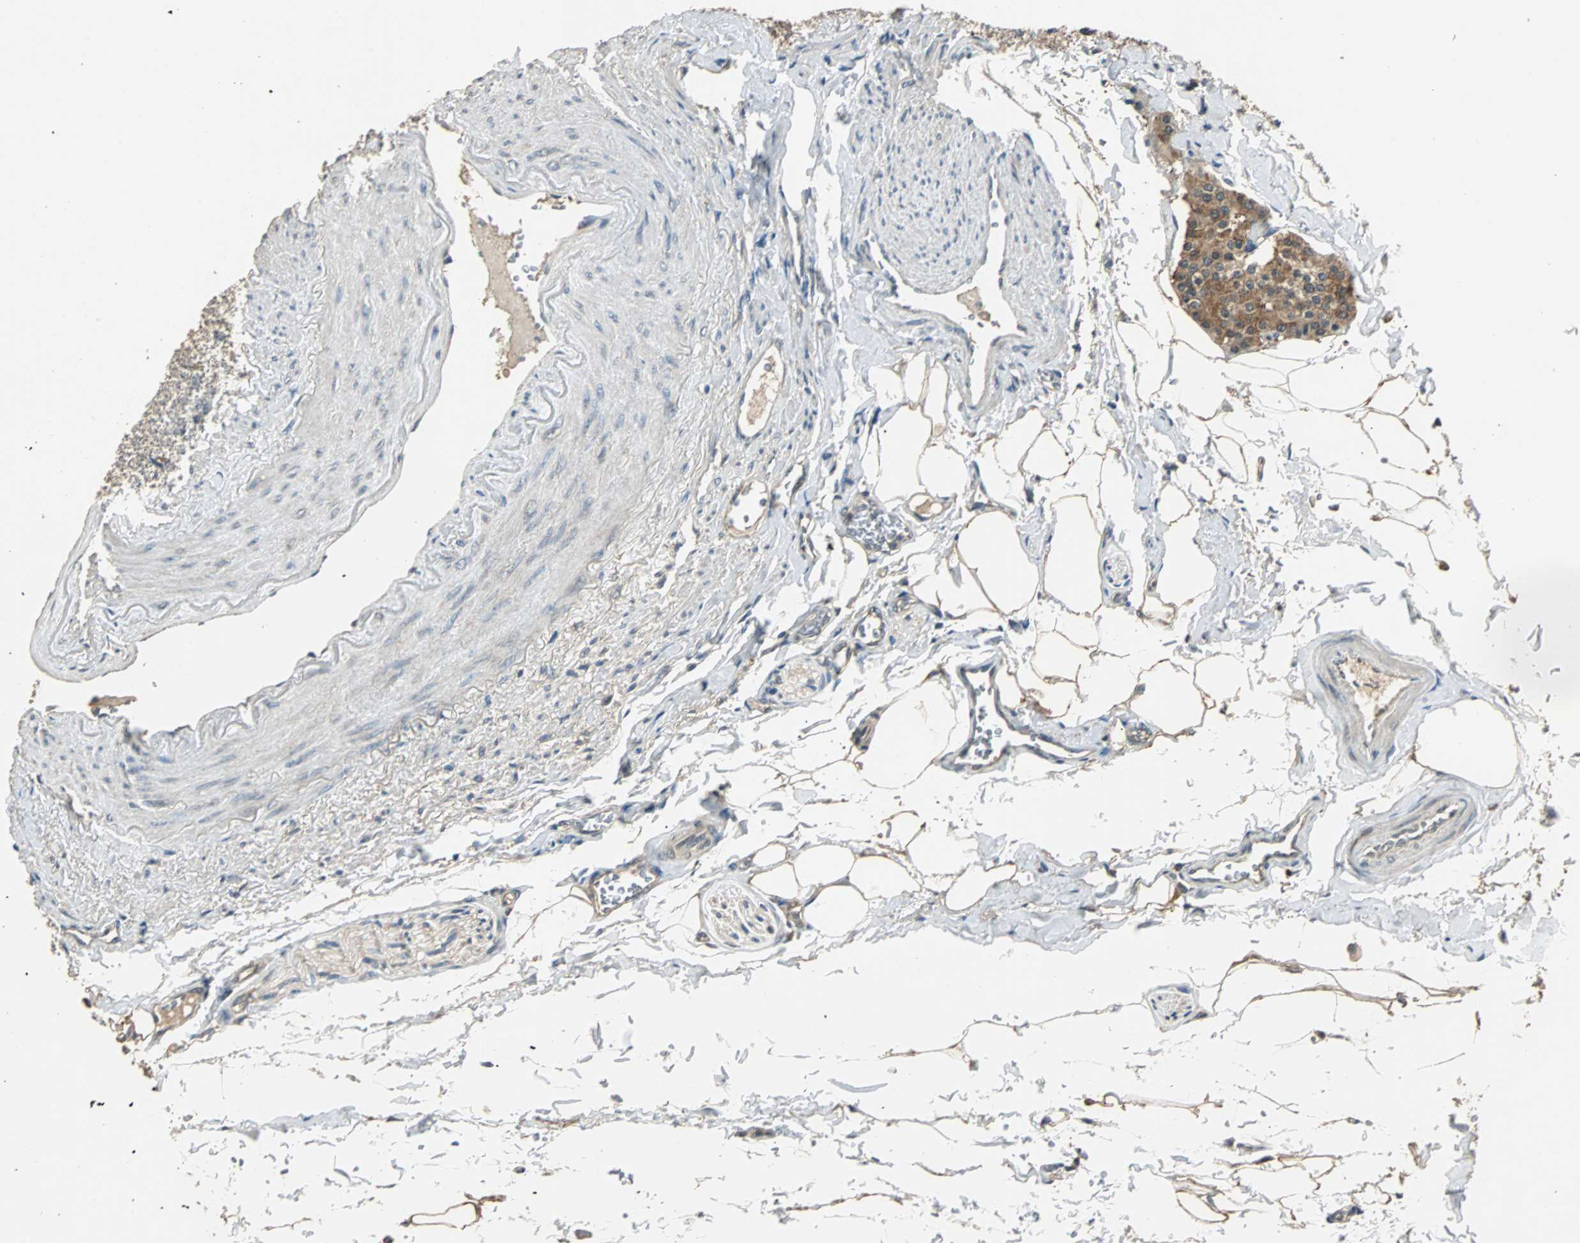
{"staining": {"intensity": "strong", "quantity": ">75%", "location": "cytoplasmic/membranous"}, "tissue": "carcinoid", "cell_type": "Tumor cells", "image_type": "cancer", "snomed": [{"axis": "morphology", "description": "Carcinoid, malignant, NOS"}, {"axis": "topography", "description": "Colon"}], "caption": "A high amount of strong cytoplasmic/membranous positivity is identified in about >75% of tumor cells in malignant carcinoid tissue.", "gene": "ABHD2", "patient": {"sex": "female", "age": 61}}